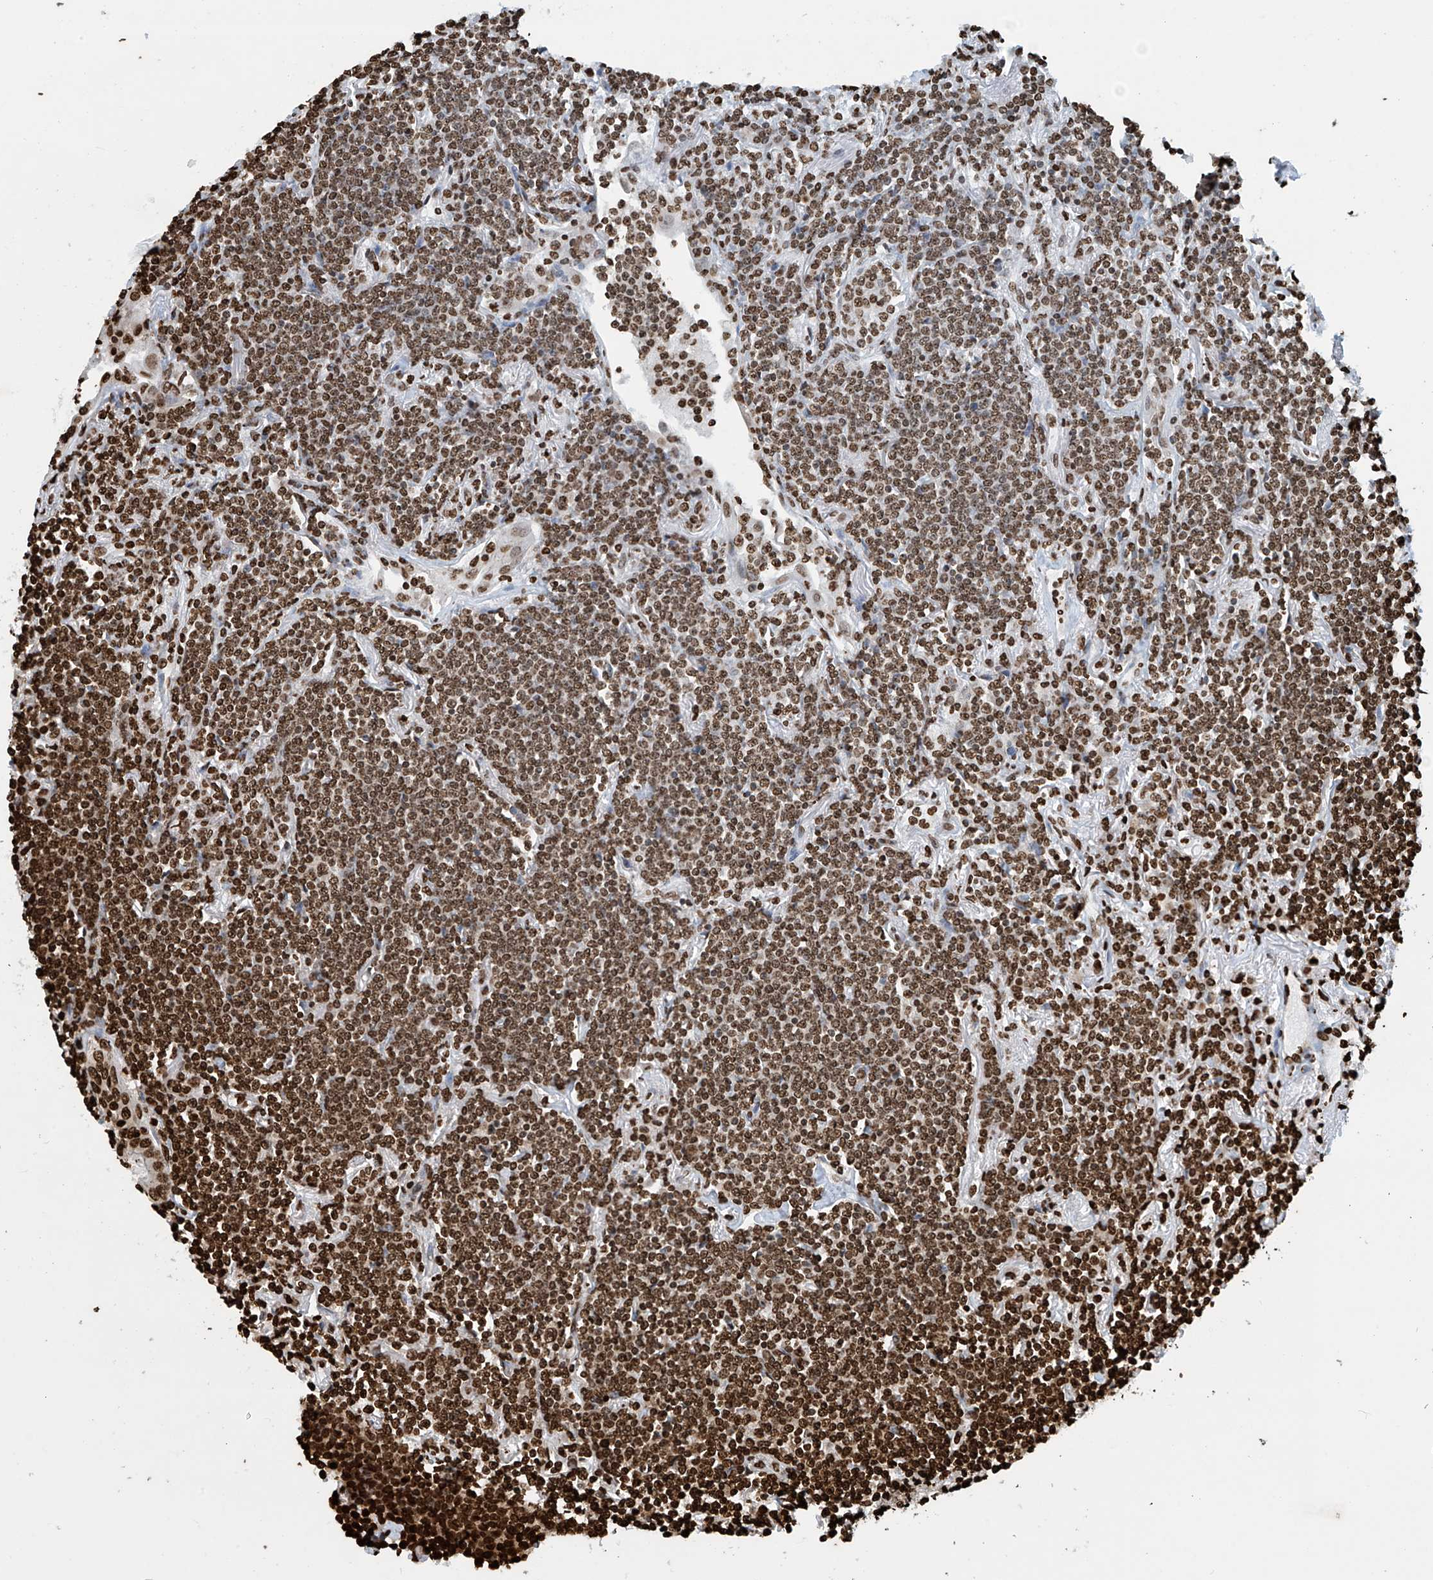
{"staining": {"intensity": "strong", "quantity": ">75%", "location": "nuclear"}, "tissue": "lymphoma", "cell_type": "Tumor cells", "image_type": "cancer", "snomed": [{"axis": "morphology", "description": "Malignant lymphoma, non-Hodgkin's type, Low grade"}, {"axis": "topography", "description": "Lung"}], "caption": "The image displays staining of lymphoma, revealing strong nuclear protein staining (brown color) within tumor cells. The staining was performed using DAB (3,3'-diaminobenzidine) to visualize the protein expression in brown, while the nuclei were stained in blue with hematoxylin (Magnification: 20x).", "gene": "DPPA2", "patient": {"sex": "female", "age": 71}}